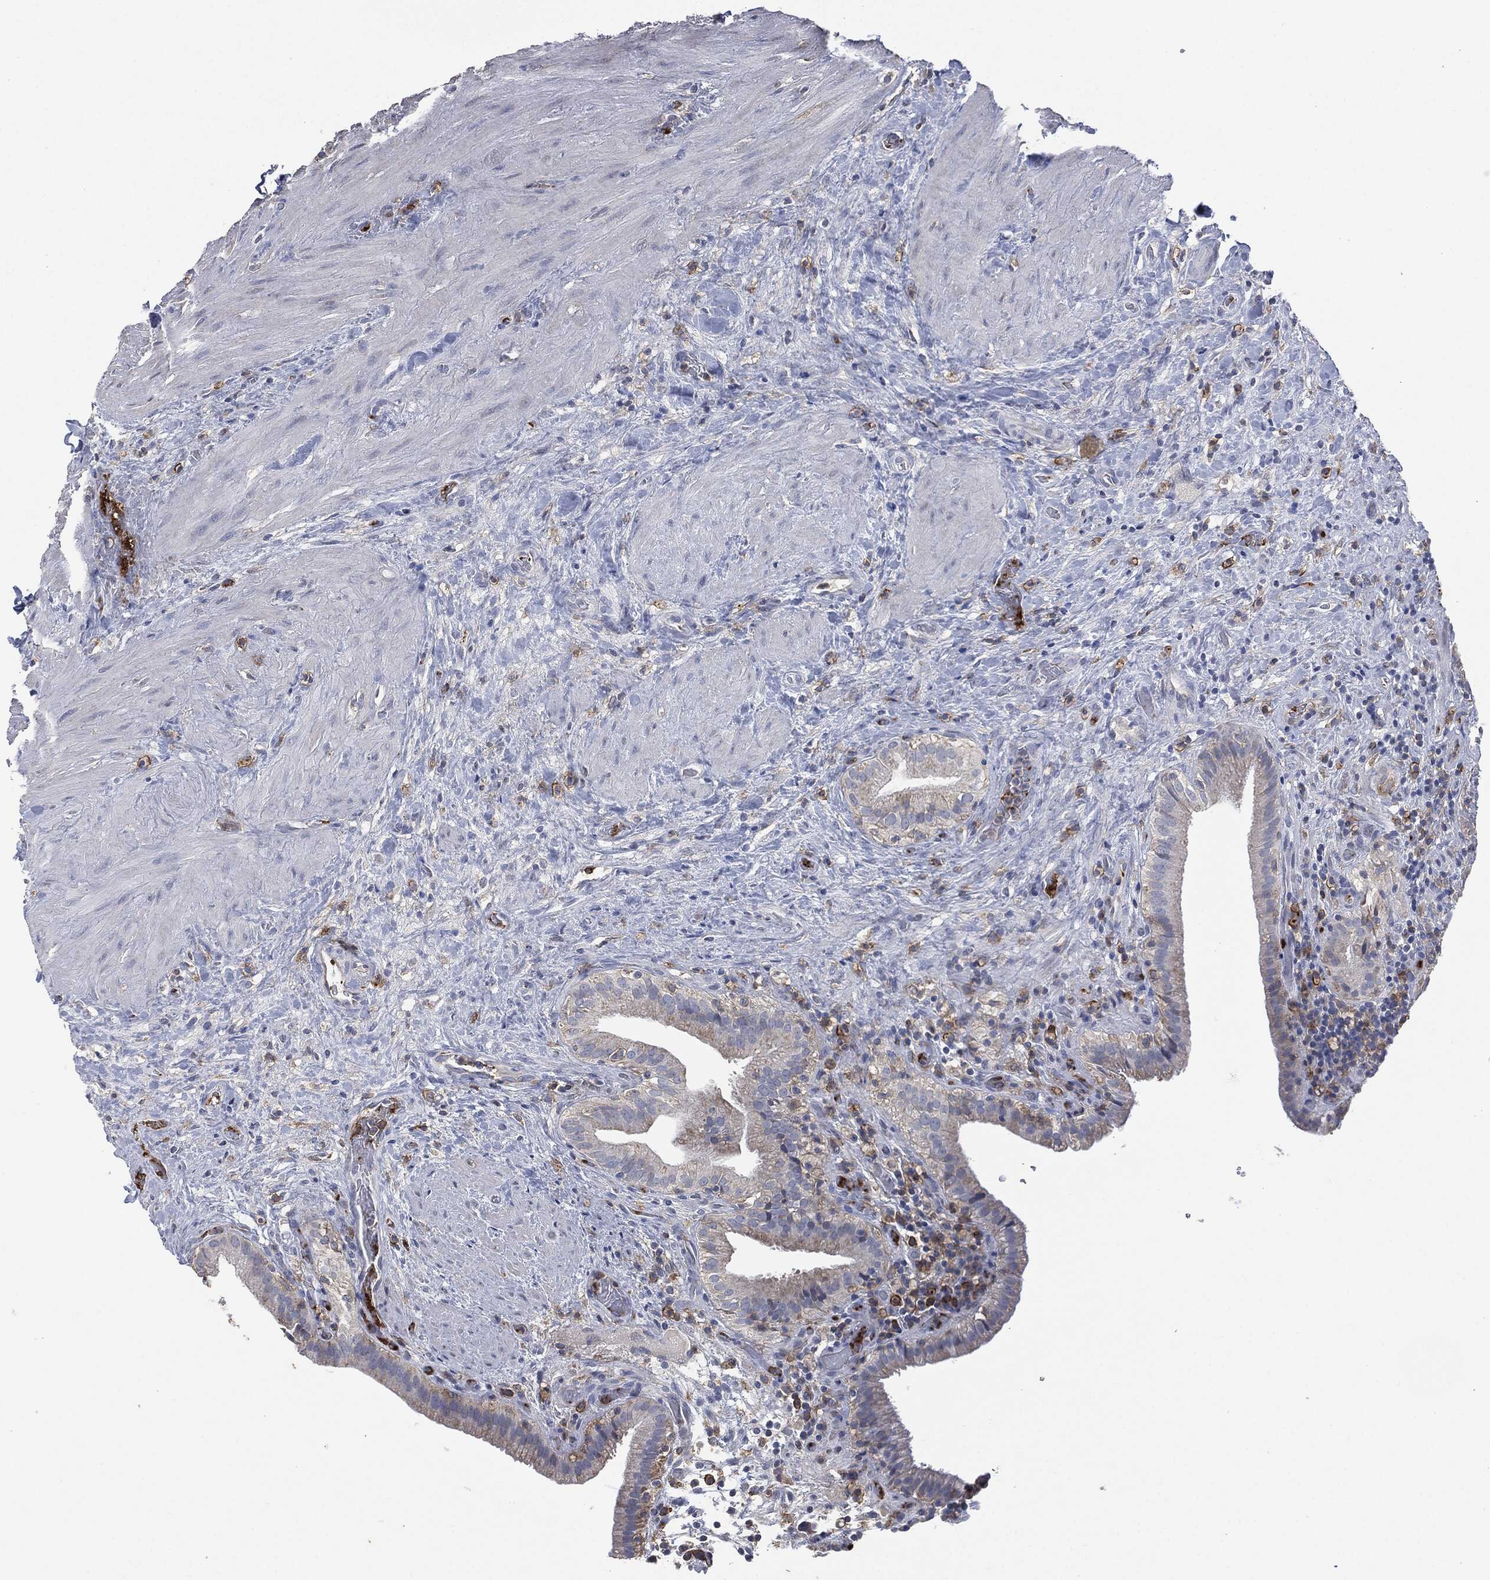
{"staining": {"intensity": "moderate", "quantity": "<25%", "location": "cytoplasmic/membranous"}, "tissue": "gallbladder", "cell_type": "Glandular cells", "image_type": "normal", "snomed": [{"axis": "morphology", "description": "Normal tissue, NOS"}, {"axis": "topography", "description": "Gallbladder"}], "caption": "High-power microscopy captured an IHC micrograph of normal gallbladder, revealing moderate cytoplasmic/membranous expression in about <25% of glandular cells.", "gene": "CD33", "patient": {"sex": "male", "age": 62}}